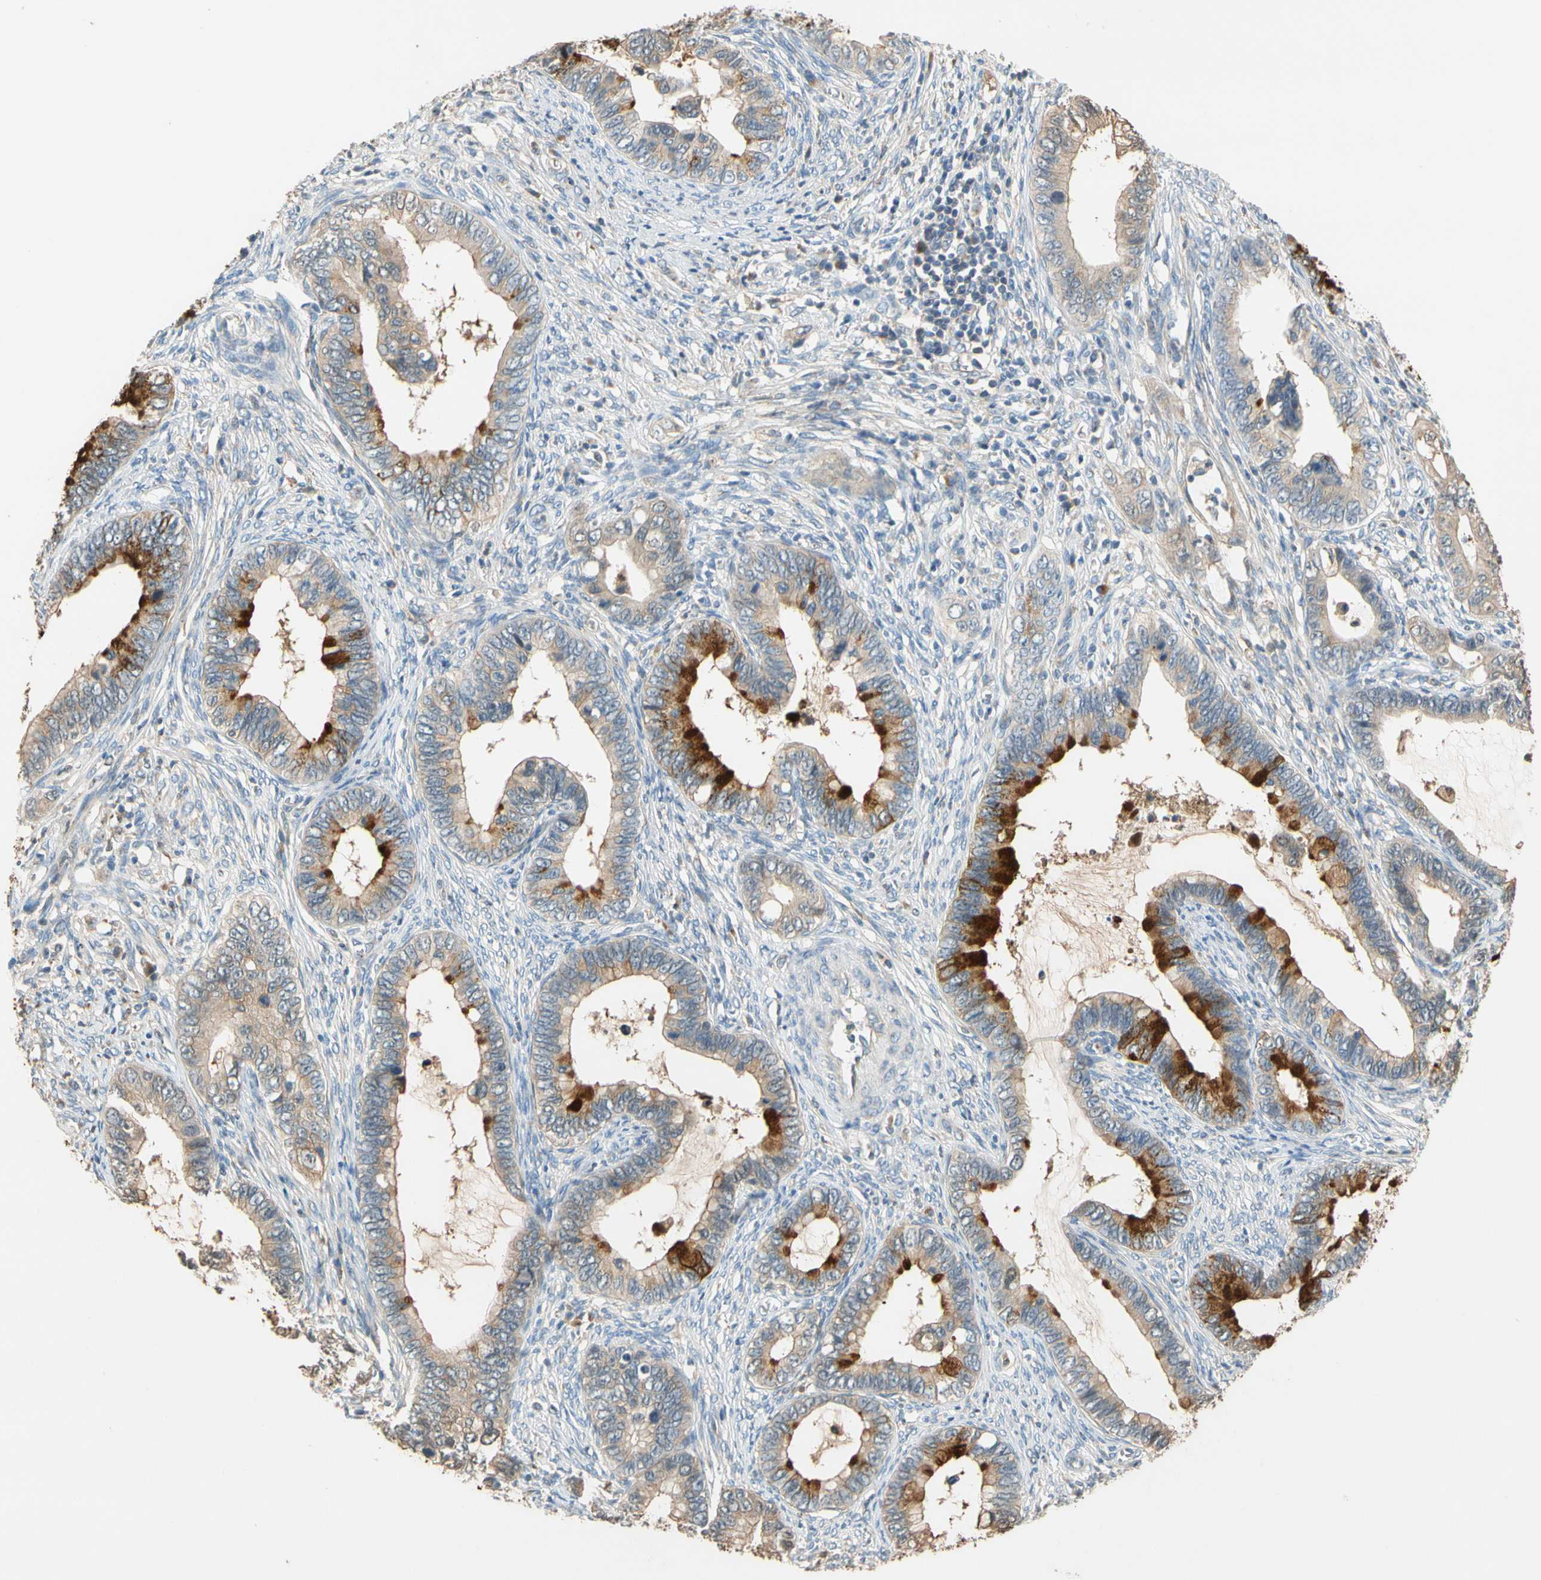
{"staining": {"intensity": "strong", "quantity": "<25%", "location": "cytoplasmic/membranous"}, "tissue": "cervical cancer", "cell_type": "Tumor cells", "image_type": "cancer", "snomed": [{"axis": "morphology", "description": "Adenocarcinoma, NOS"}, {"axis": "topography", "description": "Cervix"}], "caption": "Immunohistochemistry (IHC) of adenocarcinoma (cervical) reveals medium levels of strong cytoplasmic/membranous staining in approximately <25% of tumor cells.", "gene": "GPSM2", "patient": {"sex": "female", "age": 44}}